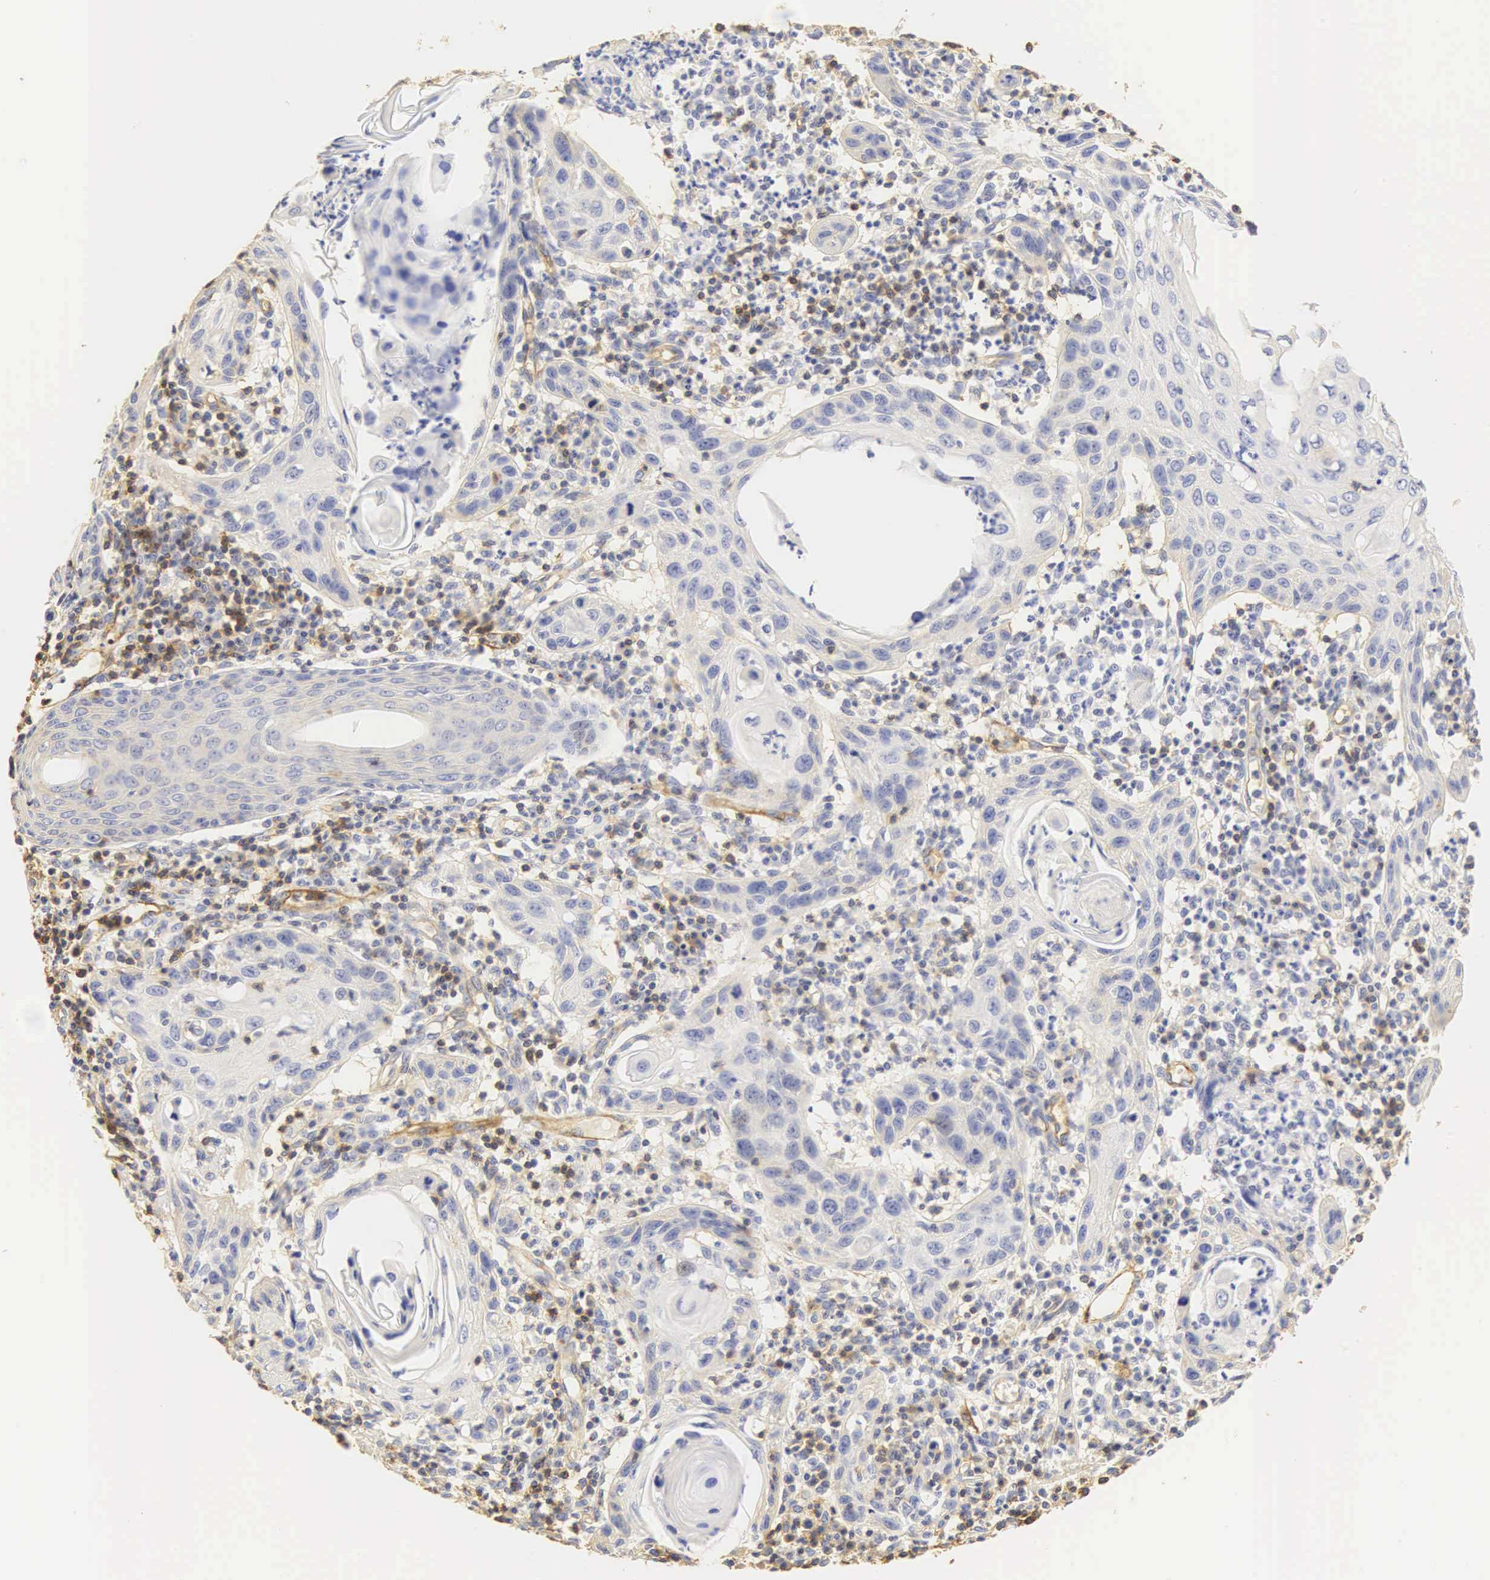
{"staining": {"intensity": "weak", "quantity": "25%-75%", "location": "cytoplasmic/membranous"}, "tissue": "skin cancer", "cell_type": "Tumor cells", "image_type": "cancer", "snomed": [{"axis": "morphology", "description": "Squamous cell carcinoma, NOS"}, {"axis": "topography", "description": "Skin"}], "caption": "There is low levels of weak cytoplasmic/membranous staining in tumor cells of skin cancer (squamous cell carcinoma), as demonstrated by immunohistochemical staining (brown color).", "gene": "CD99", "patient": {"sex": "female", "age": 74}}